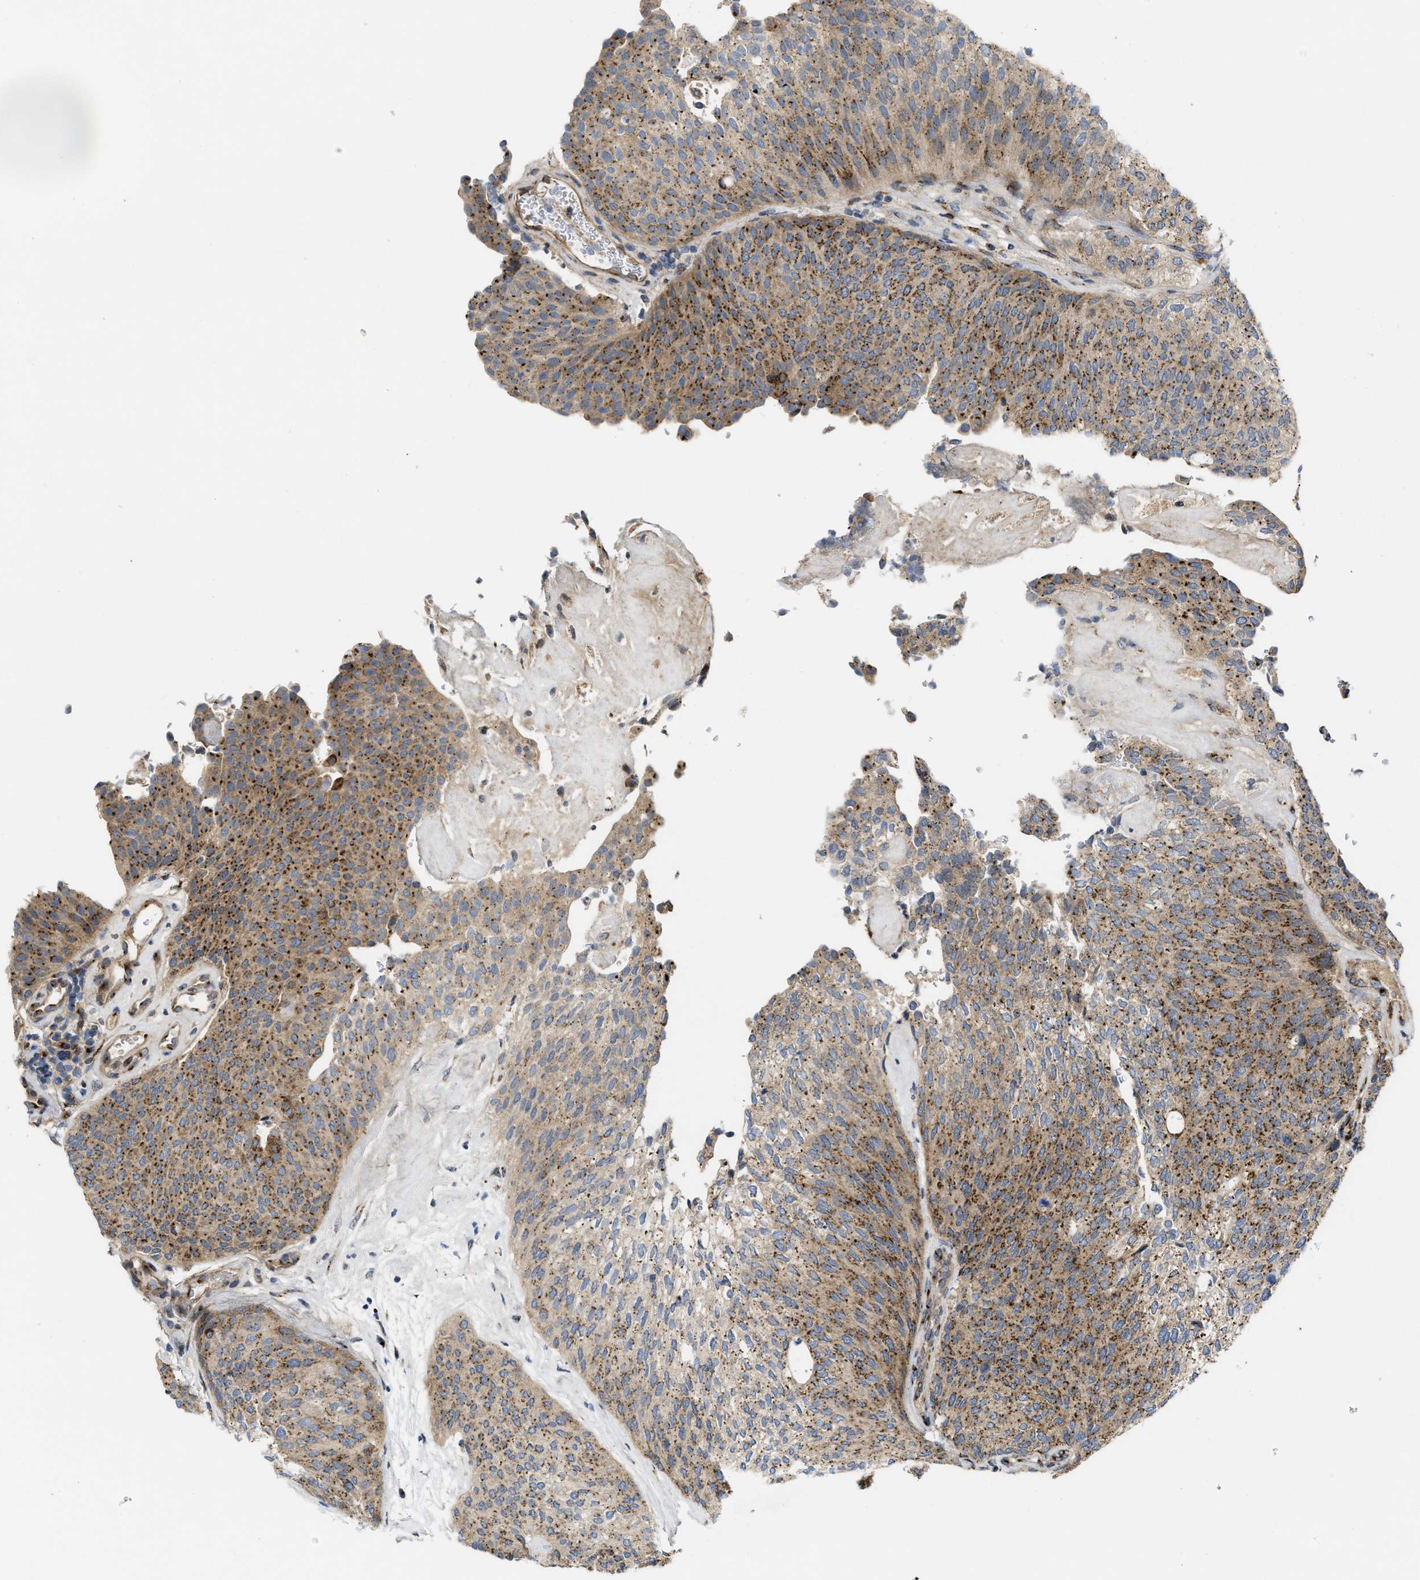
{"staining": {"intensity": "moderate", "quantity": ">75%", "location": "cytoplasmic/membranous"}, "tissue": "urothelial cancer", "cell_type": "Tumor cells", "image_type": "cancer", "snomed": [{"axis": "morphology", "description": "Urothelial carcinoma, Low grade"}, {"axis": "topography", "description": "Urinary bladder"}], "caption": "Immunohistochemical staining of urothelial cancer demonstrates moderate cytoplasmic/membranous protein expression in about >75% of tumor cells.", "gene": "ZNF70", "patient": {"sex": "female", "age": 79}}